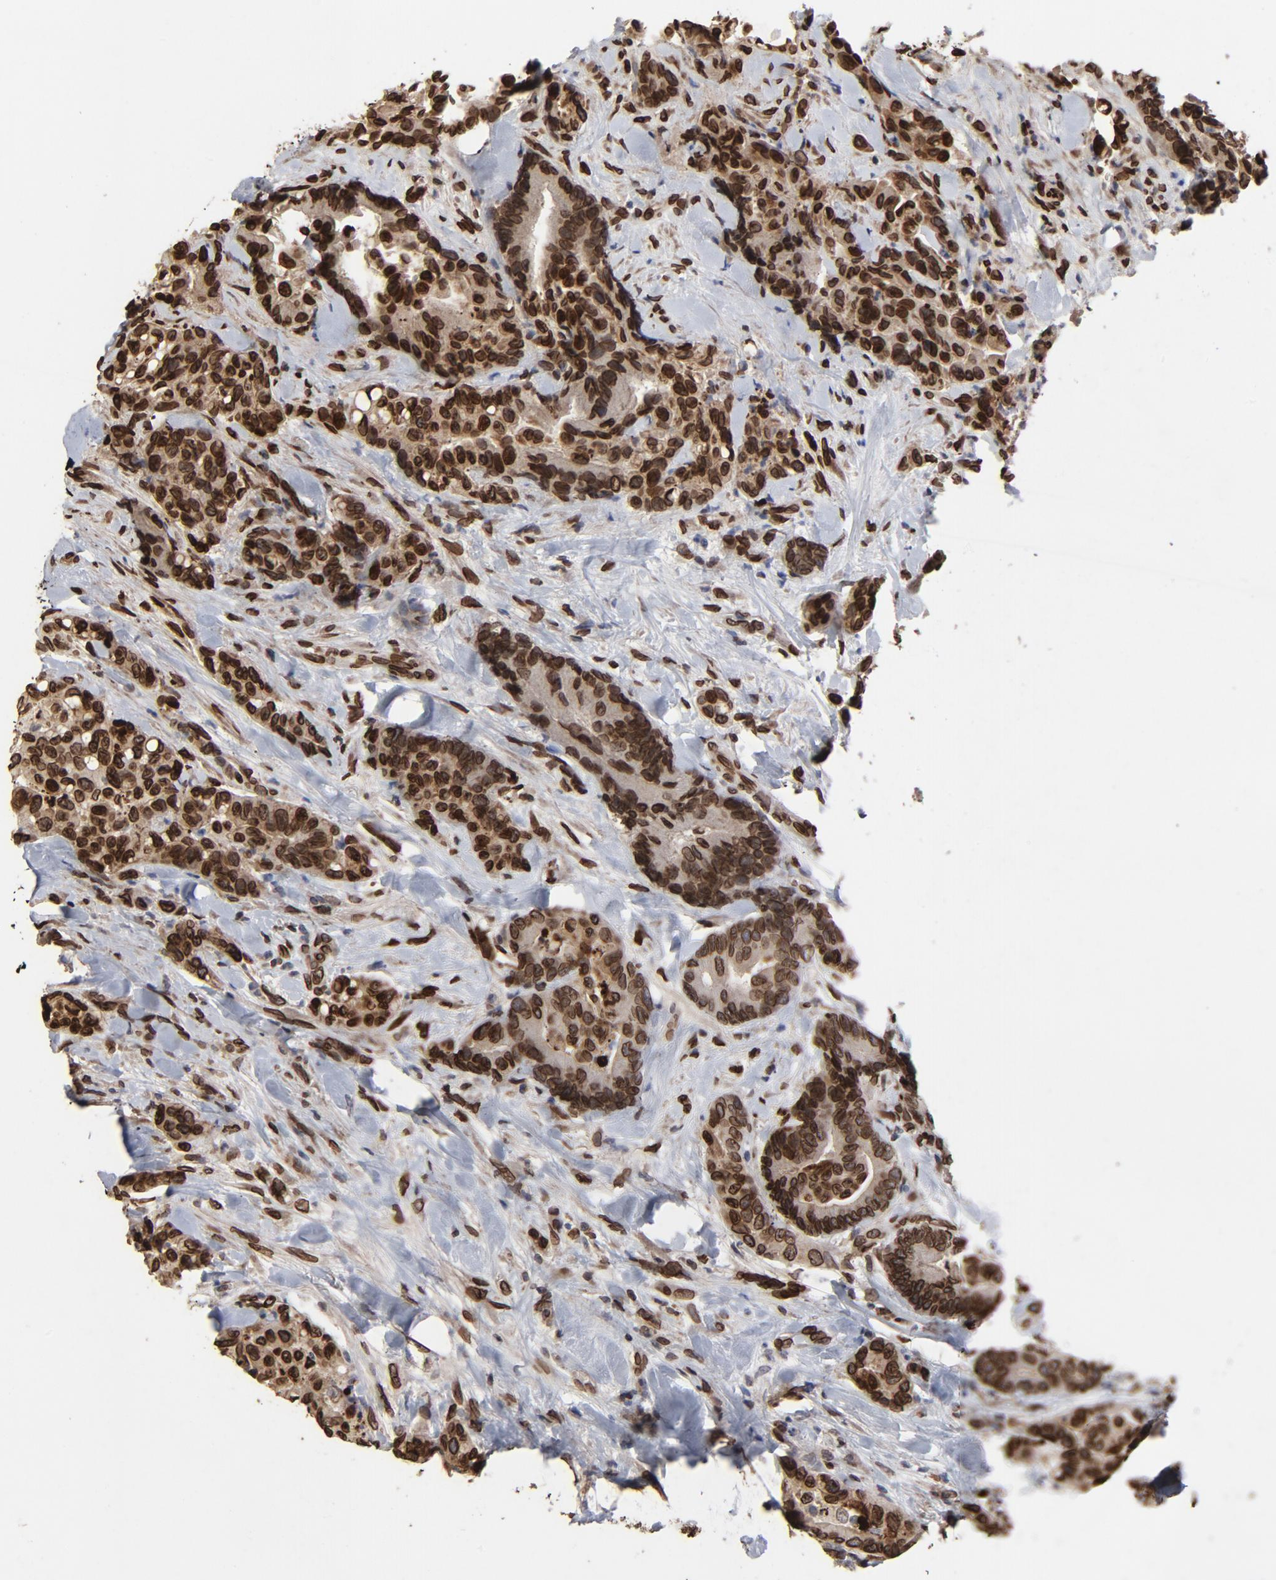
{"staining": {"intensity": "strong", "quantity": ">75%", "location": "cytoplasmic/membranous,nuclear"}, "tissue": "colorectal cancer", "cell_type": "Tumor cells", "image_type": "cancer", "snomed": [{"axis": "morphology", "description": "Normal tissue, NOS"}, {"axis": "morphology", "description": "Adenocarcinoma, NOS"}, {"axis": "topography", "description": "Colon"}], "caption": "High-power microscopy captured an immunohistochemistry (IHC) micrograph of colorectal cancer, revealing strong cytoplasmic/membranous and nuclear staining in about >75% of tumor cells.", "gene": "LMNA", "patient": {"sex": "male", "age": 82}}